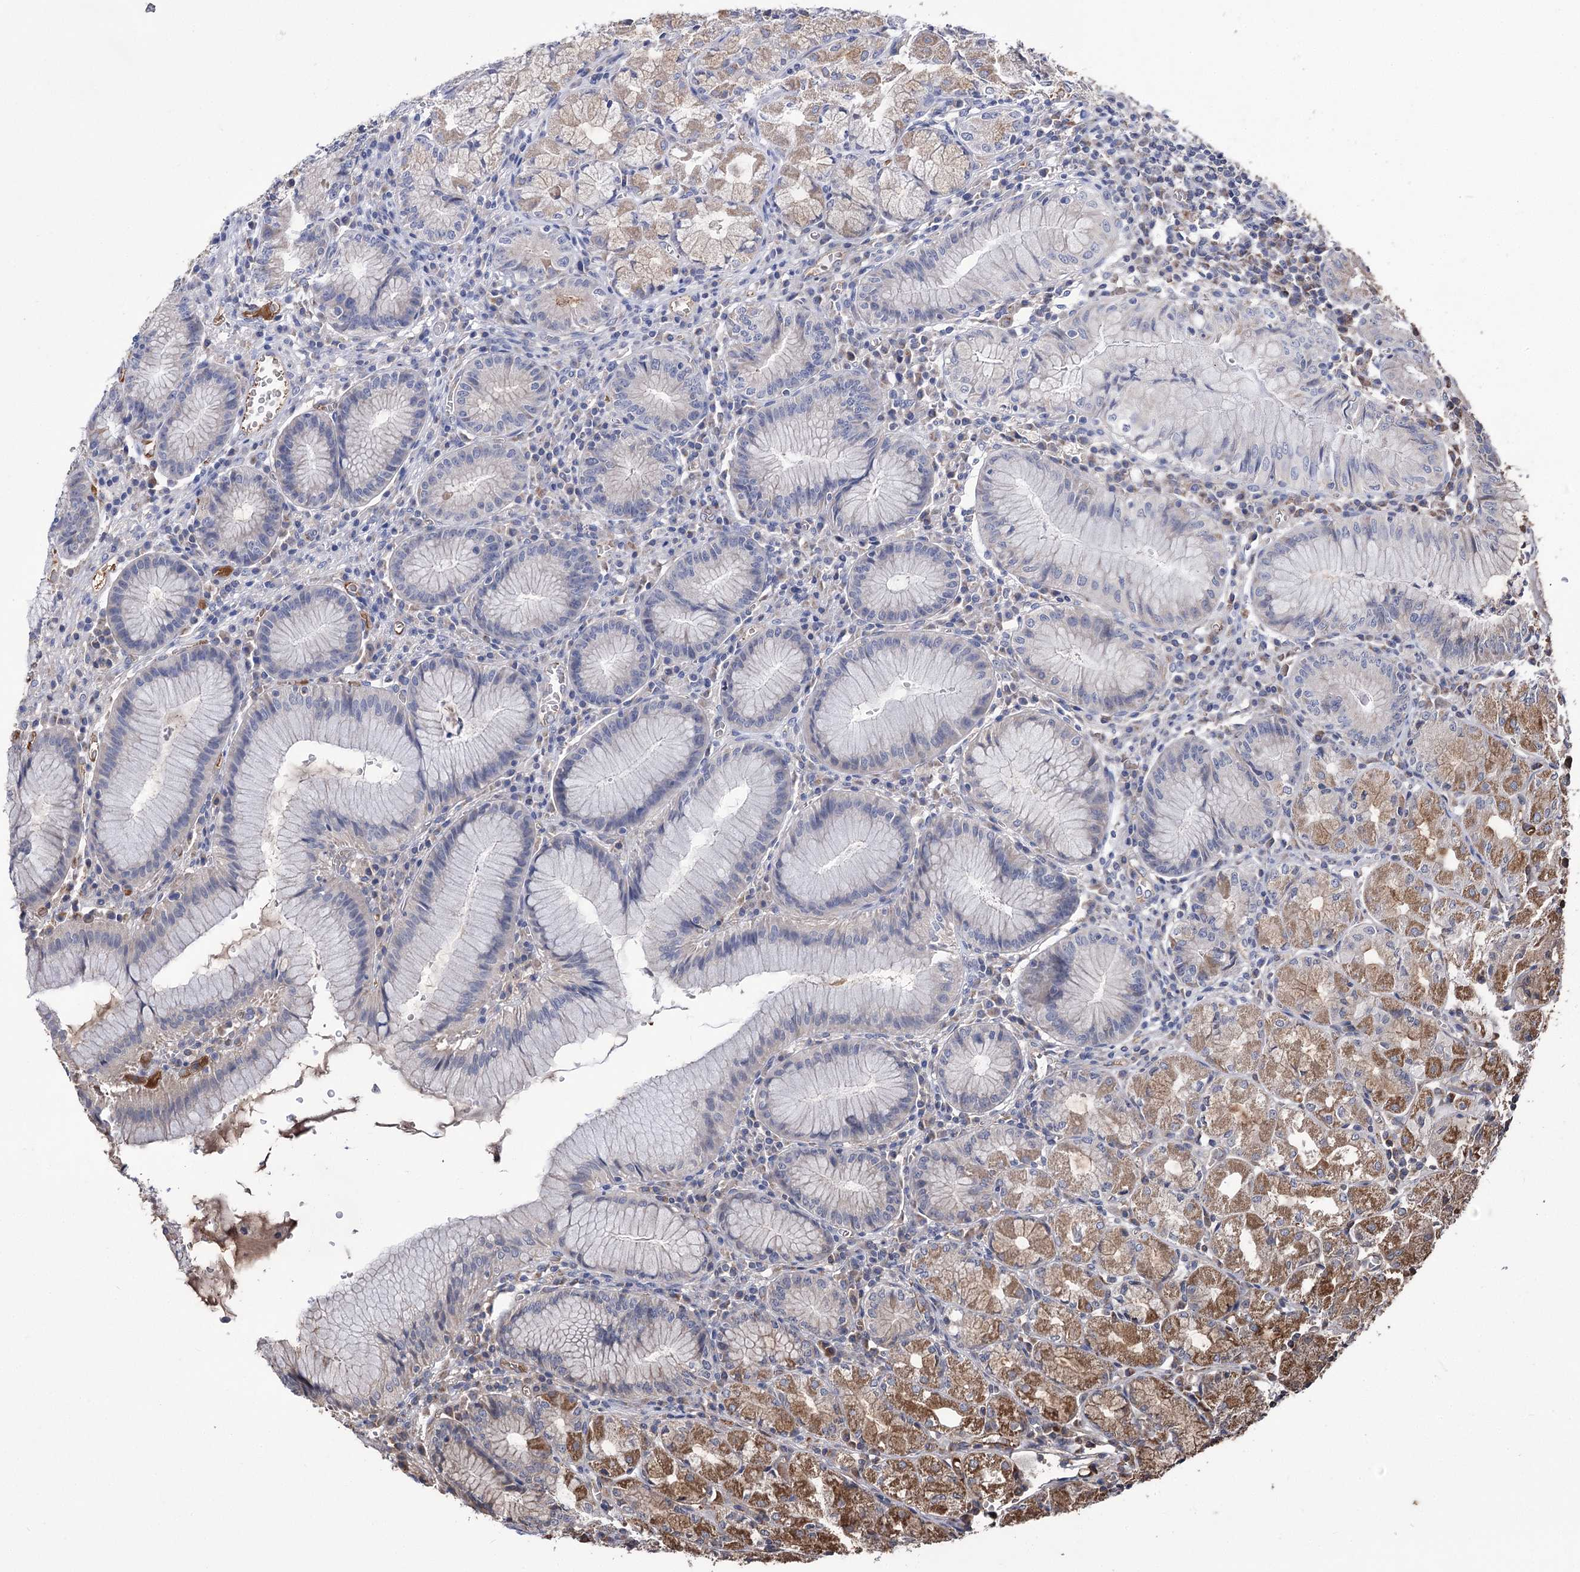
{"staining": {"intensity": "strong", "quantity": "<25%", "location": "cytoplasmic/membranous"}, "tissue": "stomach", "cell_type": "Glandular cells", "image_type": "normal", "snomed": [{"axis": "morphology", "description": "Normal tissue, NOS"}, {"axis": "topography", "description": "Stomach"}], "caption": "A brown stain labels strong cytoplasmic/membranous positivity of a protein in glandular cells of normal human stomach.", "gene": "RASSF3", "patient": {"sex": "male", "age": 55}}